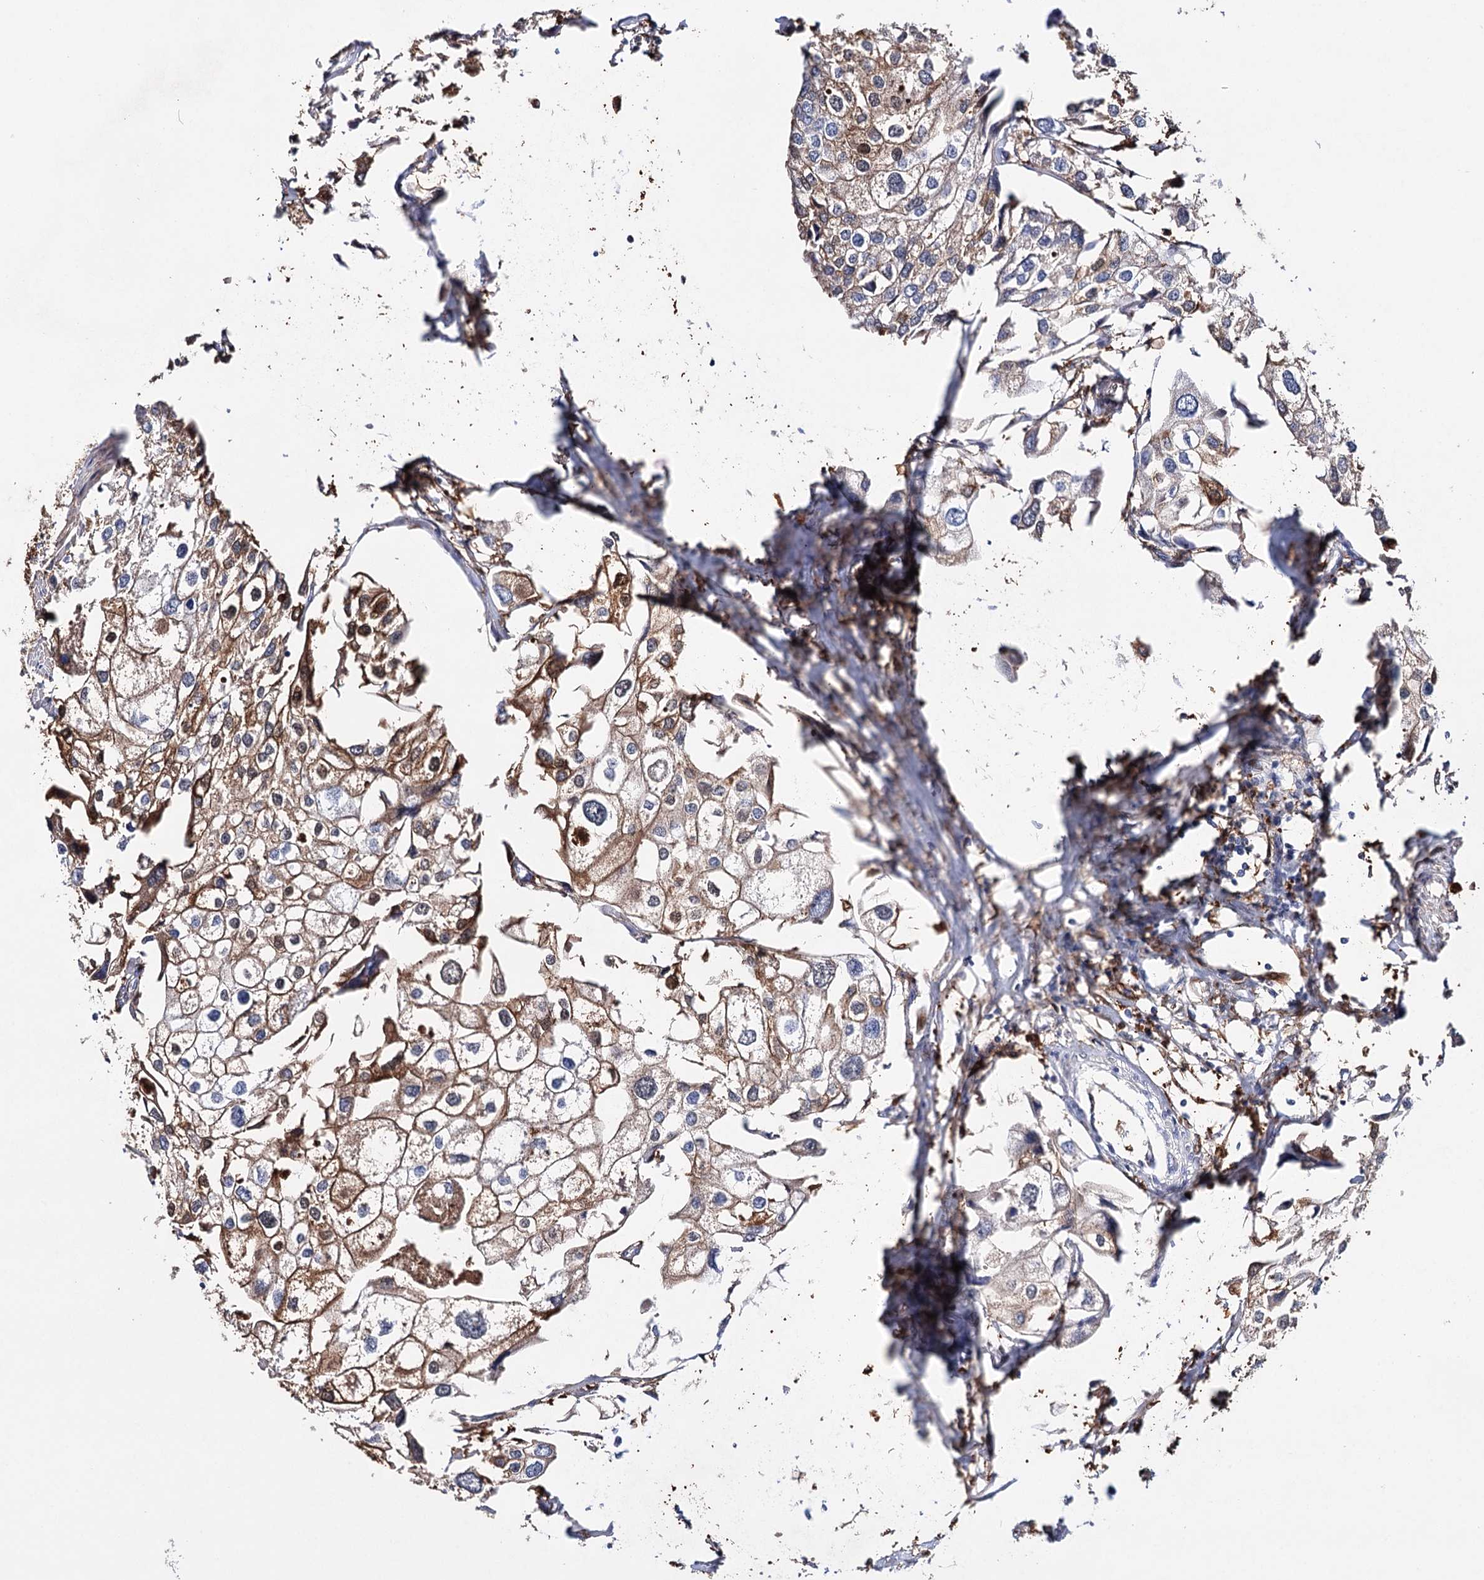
{"staining": {"intensity": "moderate", "quantity": ">75%", "location": "cytoplasmic/membranous"}, "tissue": "urothelial cancer", "cell_type": "Tumor cells", "image_type": "cancer", "snomed": [{"axis": "morphology", "description": "Urothelial carcinoma, High grade"}, {"axis": "topography", "description": "Urinary bladder"}], "caption": "The immunohistochemical stain shows moderate cytoplasmic/membranous staining in tumor cells of urothelial cancer tissue.", "gene": "CFAP46", "patient": {"sex": "male", "age": 64}}